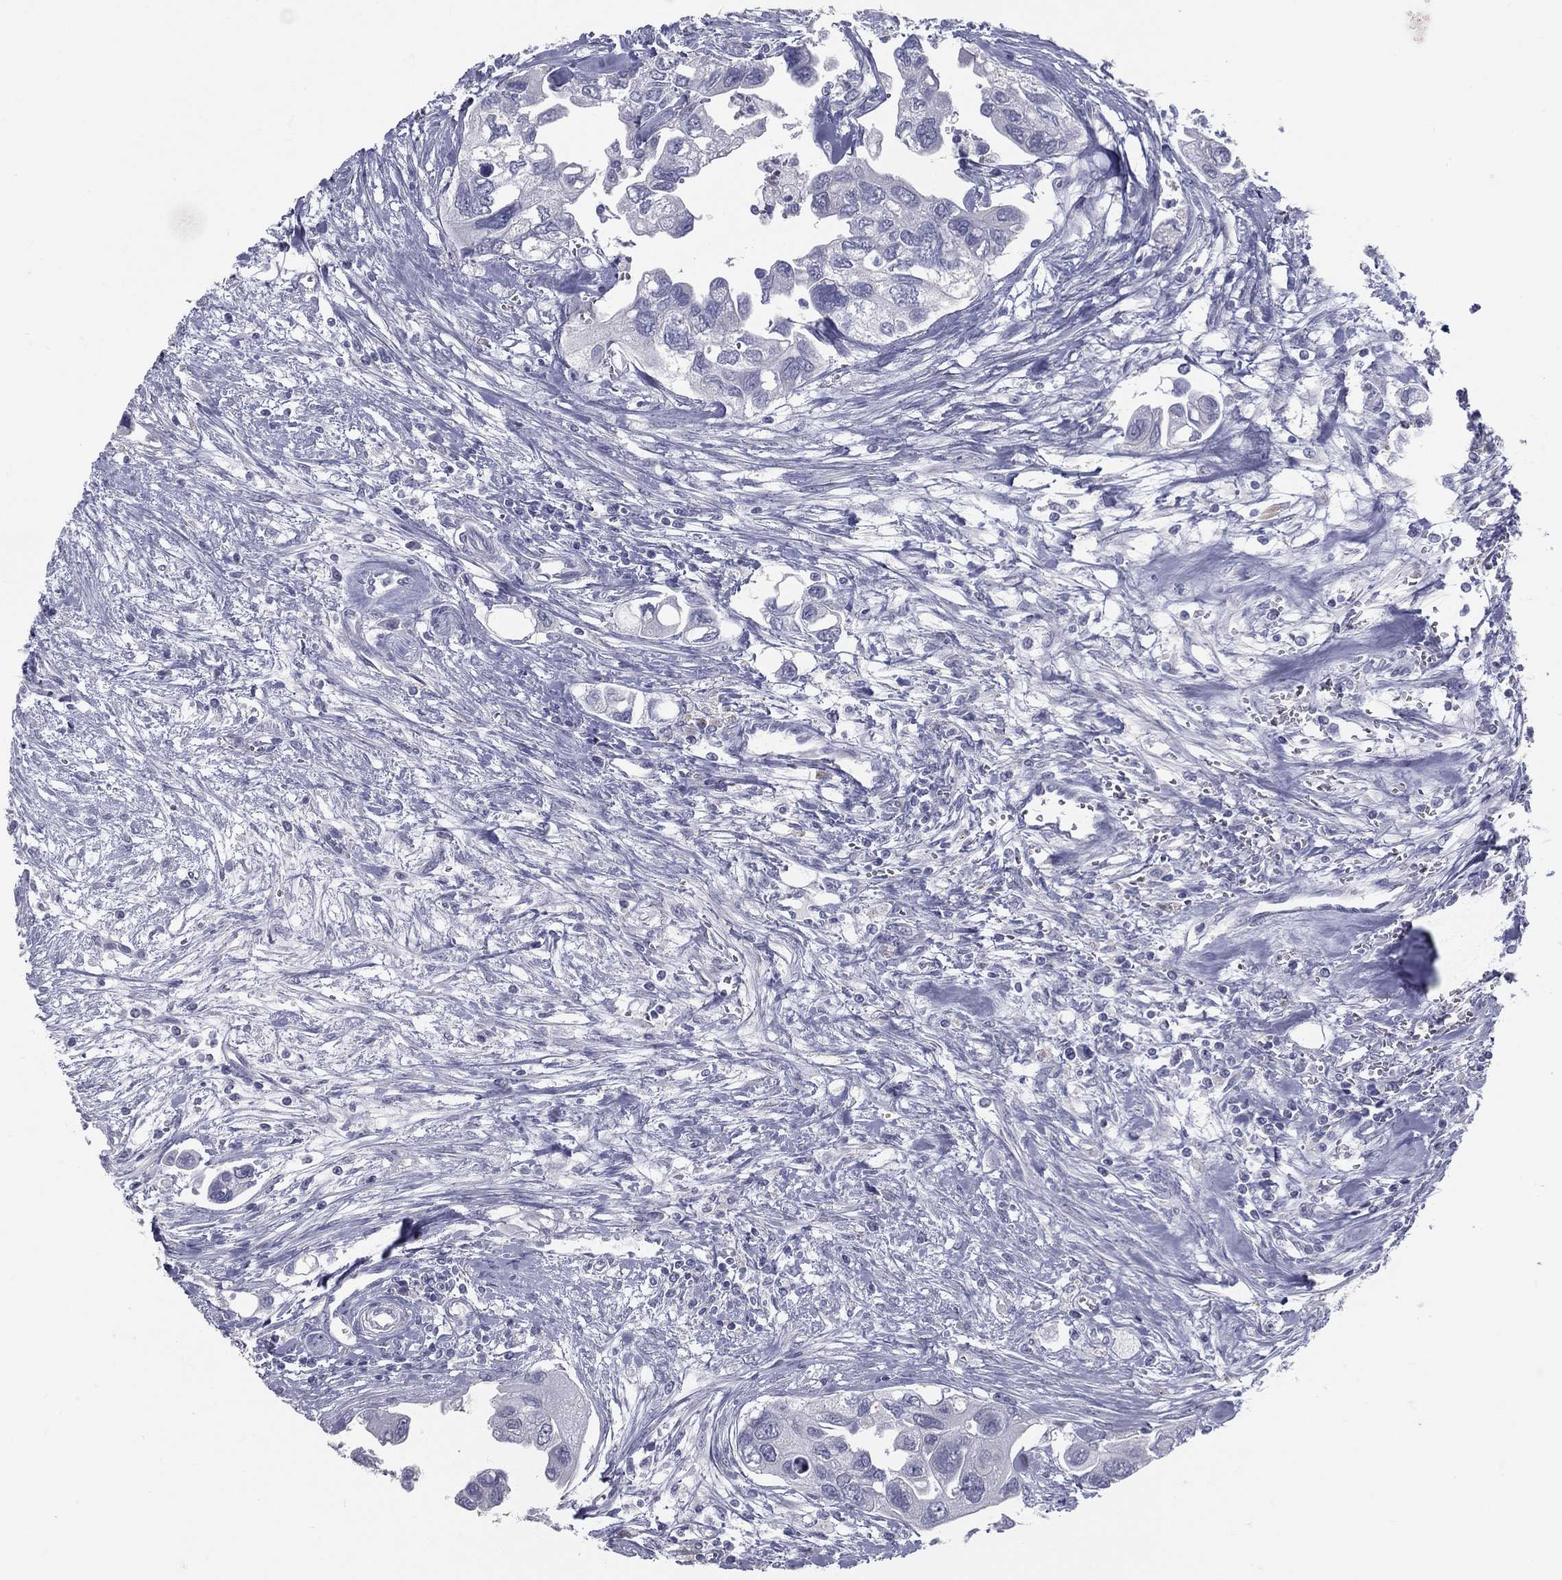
{"staining": {"intensity": "negative", "quantity": "none", "location": "none"}, "tissue": "urothelial cancer", "cell_type": "Tumor cells", "image_type": "cancer", "snomed": [{"axis": "morphology", "description": "Urothelial carcinoma, High grade"}, {"axis": "topography", "description": "Urinary bladder"}], "caption": "Human high-grade urothelial carcinoma stained for a protein using immunohistochemistry (IHC) exhibits no expression in tumor cells.", "gene": "TFPI2", "patient": {"sex": "male", "age": 59}}